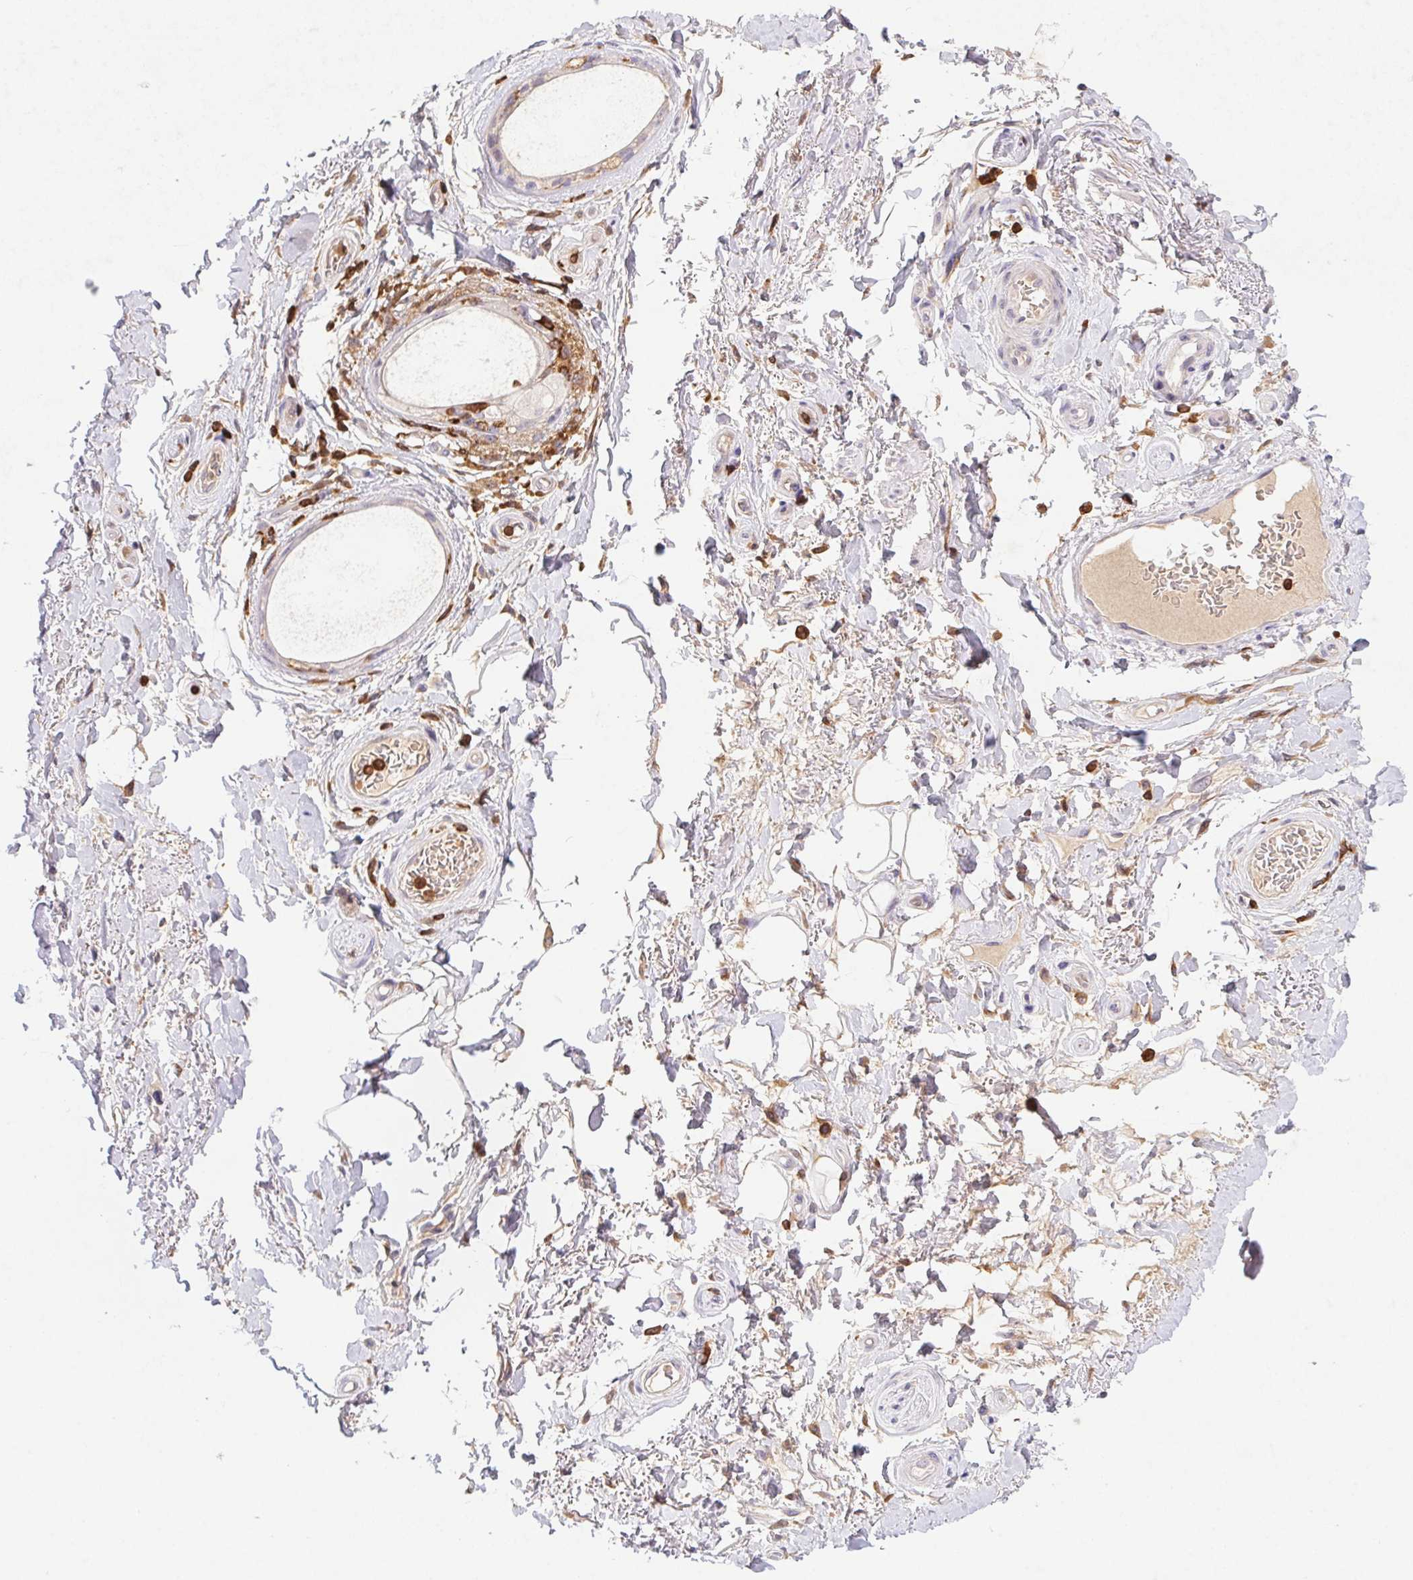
{"staining": {"intensity": "moderate", "quantity": "25%-75%", "location": "cytoplasmic/membranous"}, "tissue": "adipose tissue", "cell_type": "Adipocytes", "image_type": "normal", "snomed": [{"axis": "morphology", "description": "Normal tissue, NOS"}, {"axis": "topography", "description": "Peripheral nerve tissue"}], "caption": "IHC (DAB (3,3'-diaminobenzidine)) staining of unremarkable adipose tissue demonstrates moderate cytoplasmic/membranous protein positivity in about 25%-75% of adipocytes. IHC stains the protein in brown and the nuclei are stained blue.", "gene": "APBB1IP", "patient": {"sex": "male", "age": 51}}